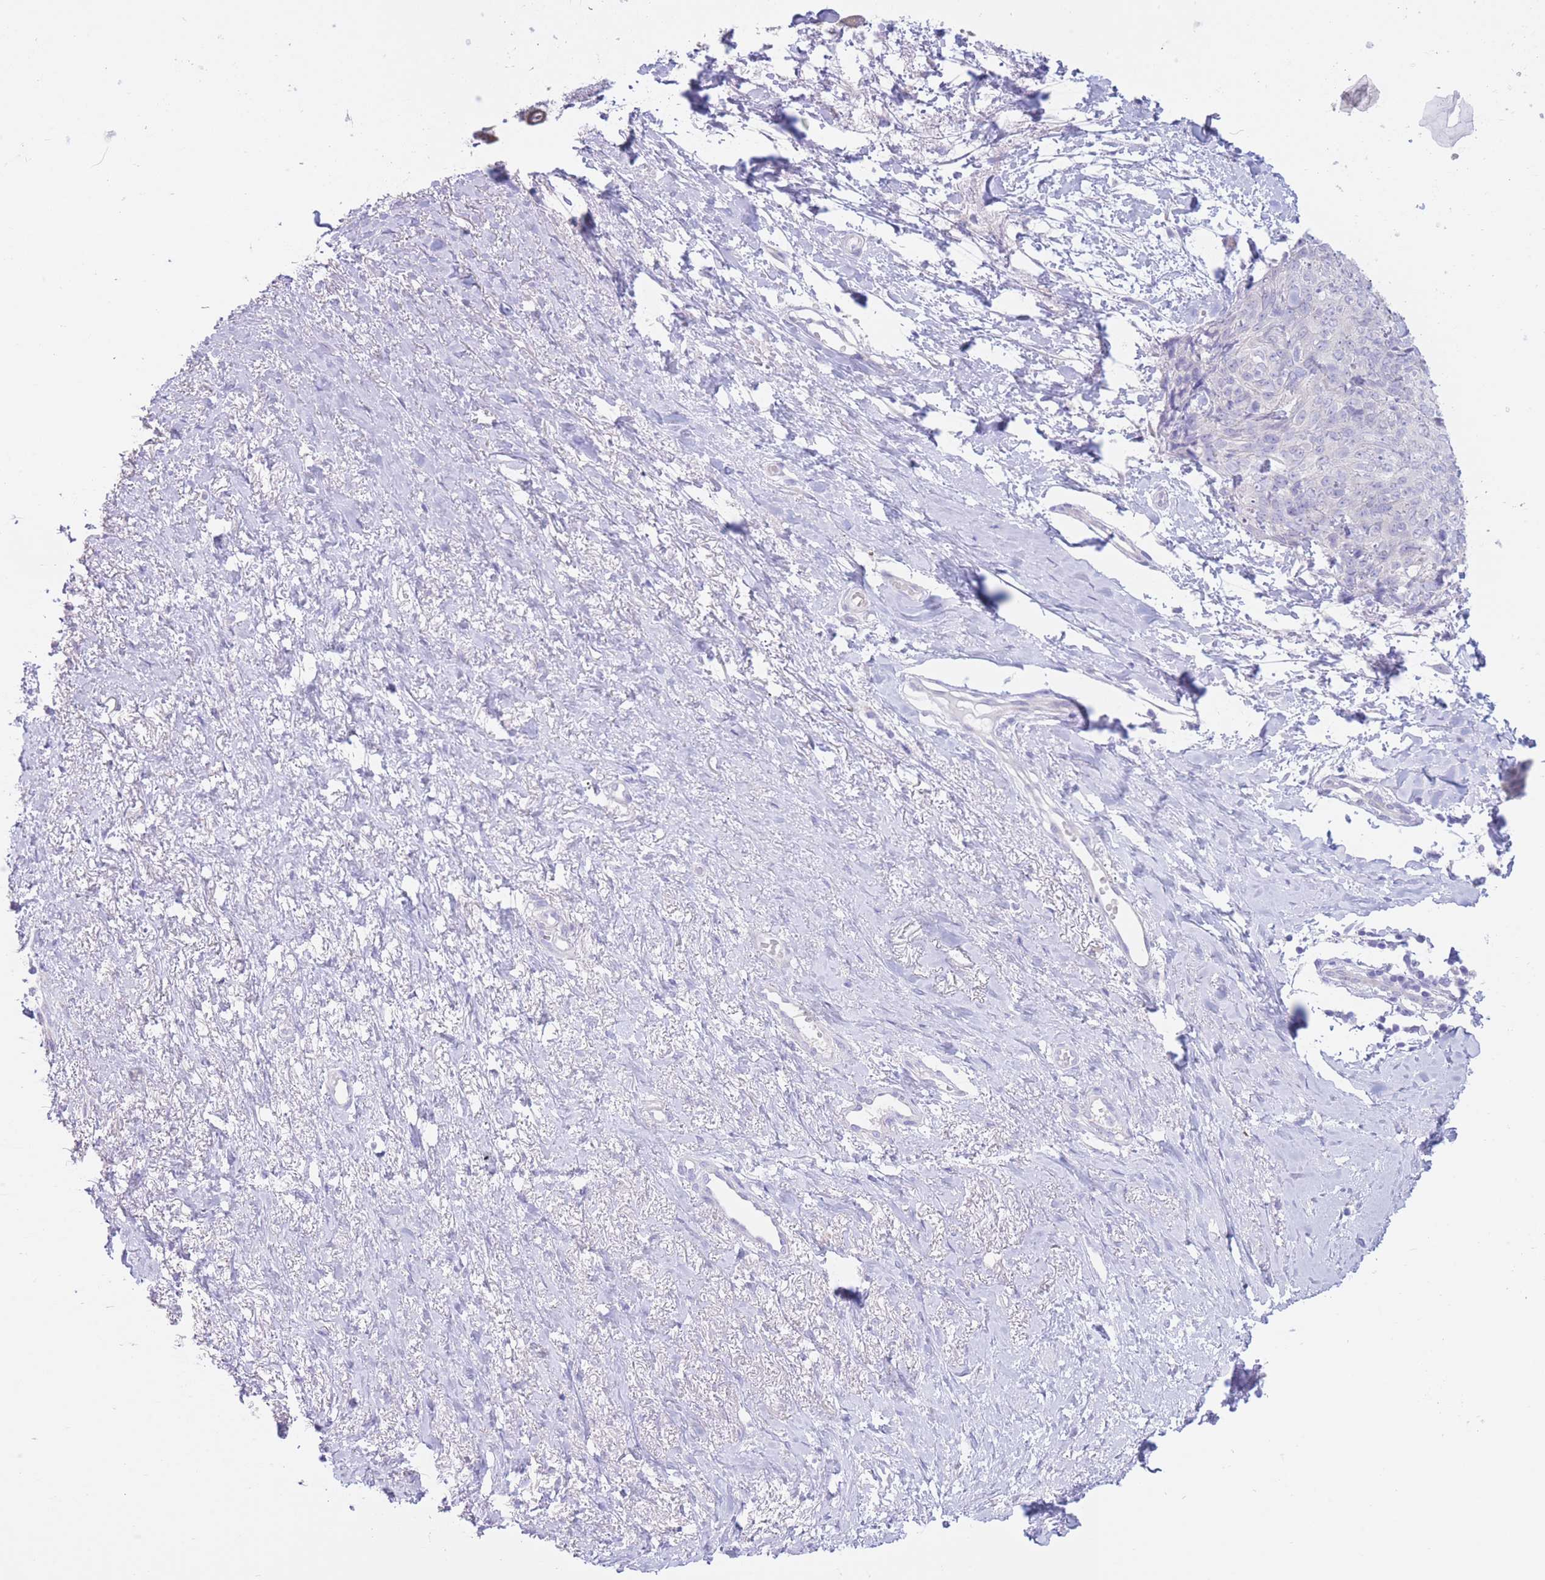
{"staining": {"intensity": "negative", "quantity": "none", "location": "none"}, "tissue": "skin cancer", "cell_type": "Tumor cells", "image_type": "cancer", "snomed": [{"axis": "morphology", "description": "Squamous cell carcinoma, NOS"}, {"axis": "topography", "description": "Skin"}, {"axis": "topography", "description": "Vulva"}], "caption": "Human skin cancer (squamous cell carcinoma) stained for a protein using immunohistochemistry (IHC) shows no positivity in tumor cells.", "gene": "FAH", "patient": {"sex": "female", "age": 85}}